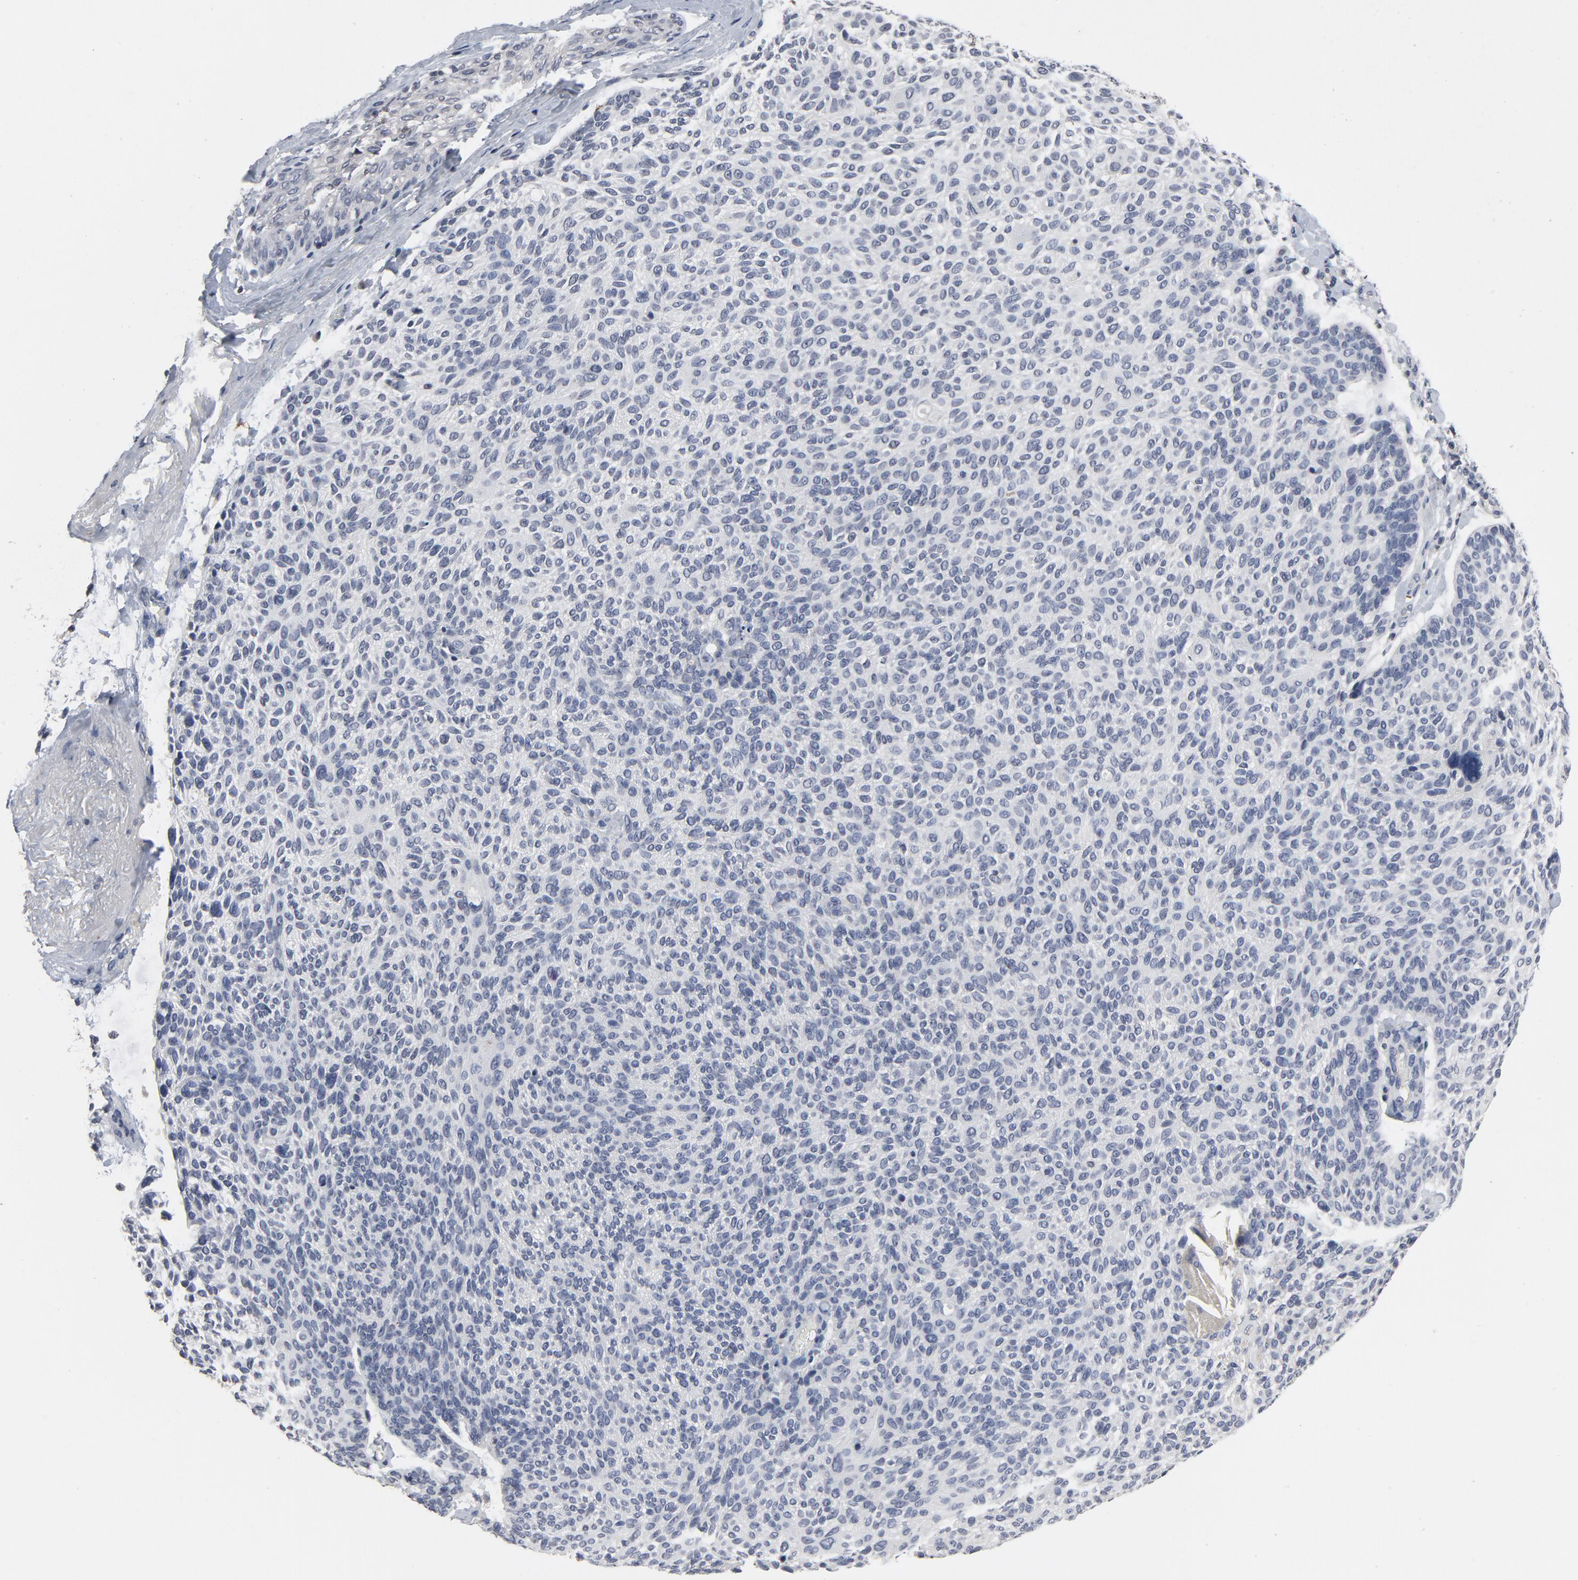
{"staining": {"intensity": "negative", "quantity": "none", "location": "none"}, "tissue": "skin cancer", "cell_type": "Tumor cells", "image_type": "cancer", "snomed": [{"axis": "morphology", "description": "Normal tissue, NOS"}, {"axis": "morphology", "description": "Basal cell carcinoma"}, {"axis": "topography", "description": "Skin"}], "caption": "DAB (3,3'-diaminobenzidine) immunohistochemical staining of skin cancer shows no significant staining in tumor cells.", "gene": "TCL1A", "patient": {"sex": "female", "age": 70}}